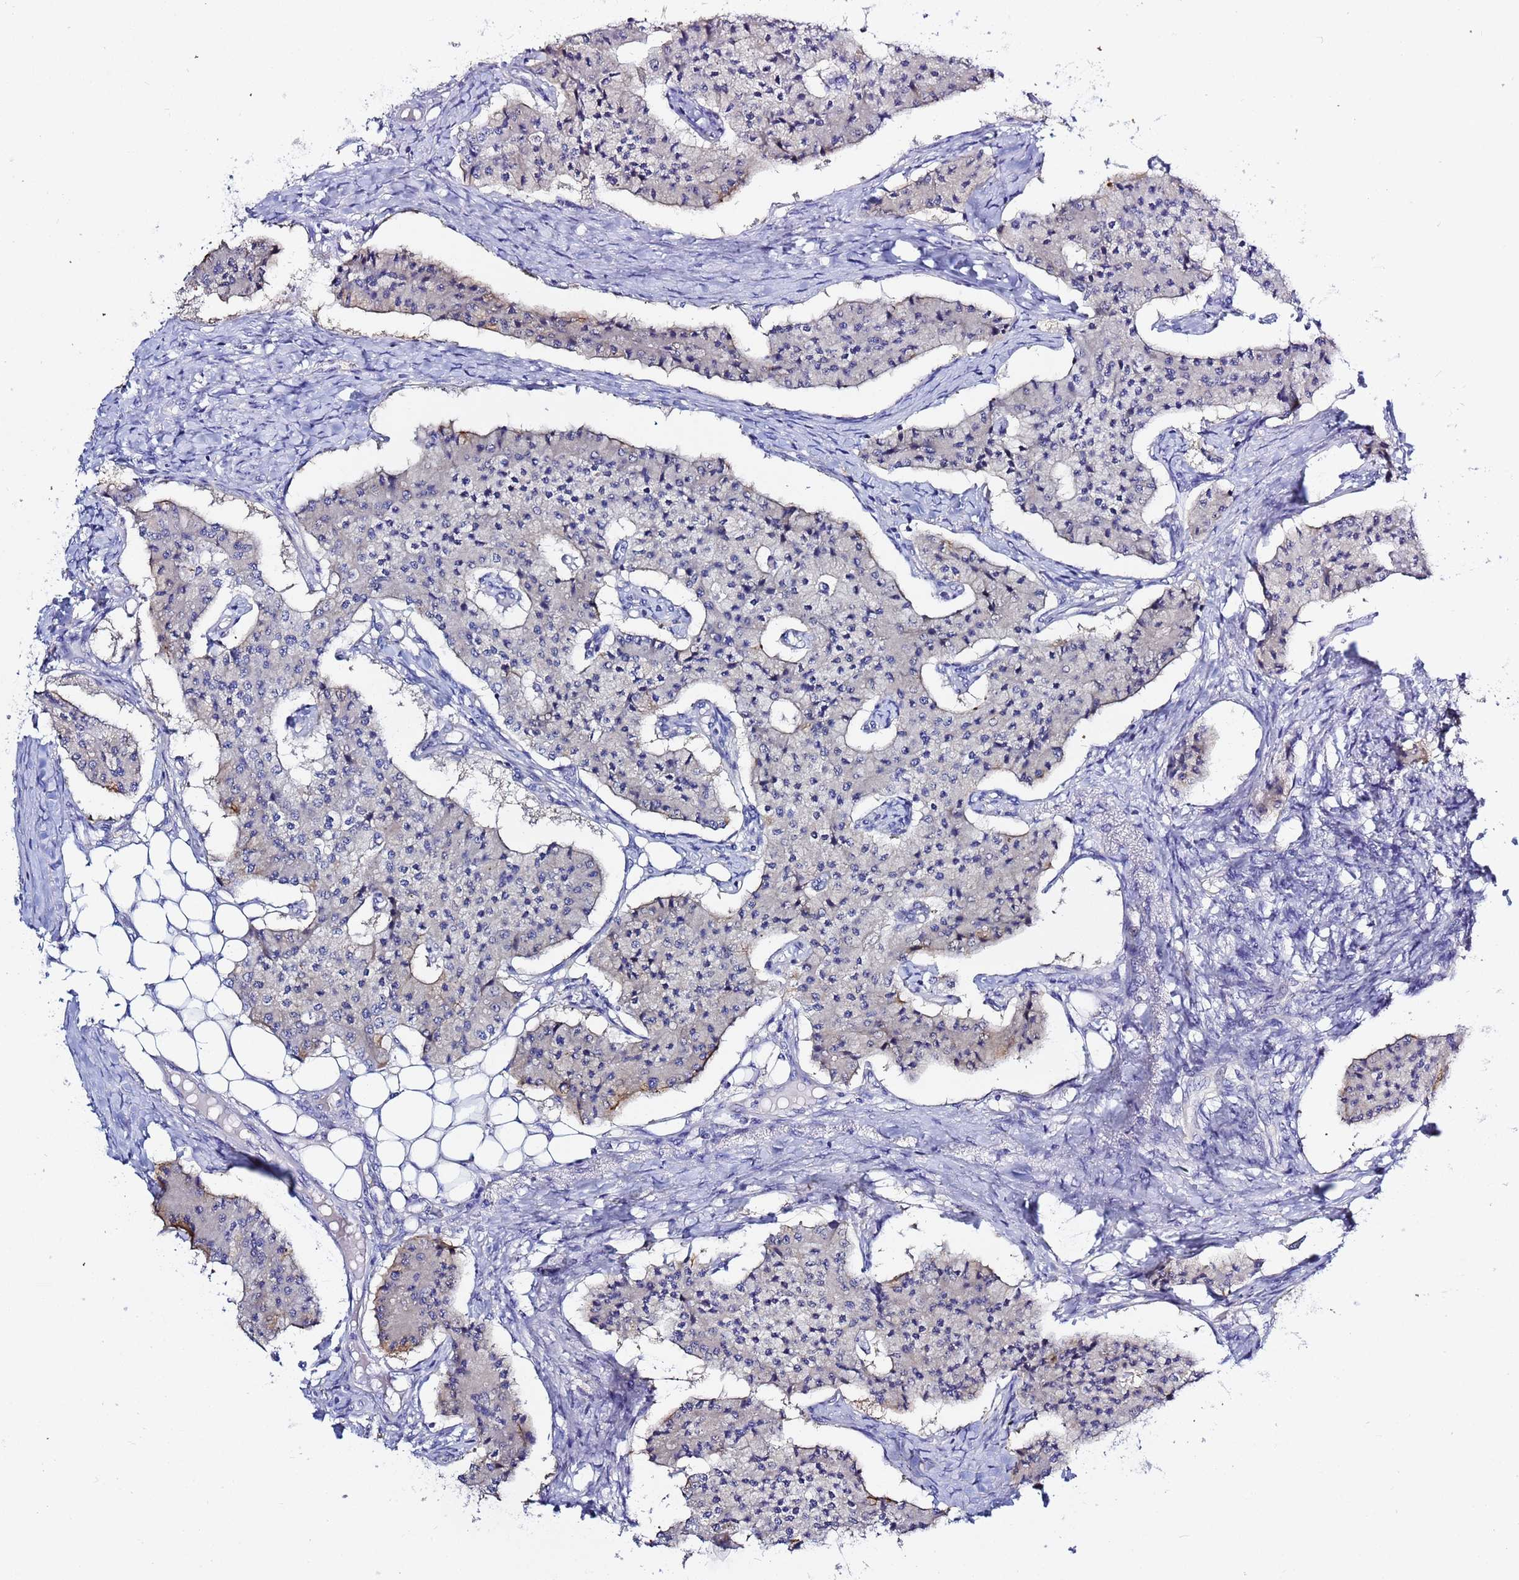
{"staining": {"intensity": "negative", "quantity": "none", "location": "none"}, "tissue": "carcinoid", "cell_type": "Tumor cells", "image_type": "cancer", "snomed": [{"axis": "morphology", "description": "Carcinoid, malignant, NOS"}, {"axis": "topography", "description": "Colon"}], "caption": "Immunohistochemistry (IHC) histopathology image of human carcinoid stained for a protein (brown), which shows no expression in tumor cells.", "gene": "LENG1", "patient": {"sex": "female", "age": 52}}